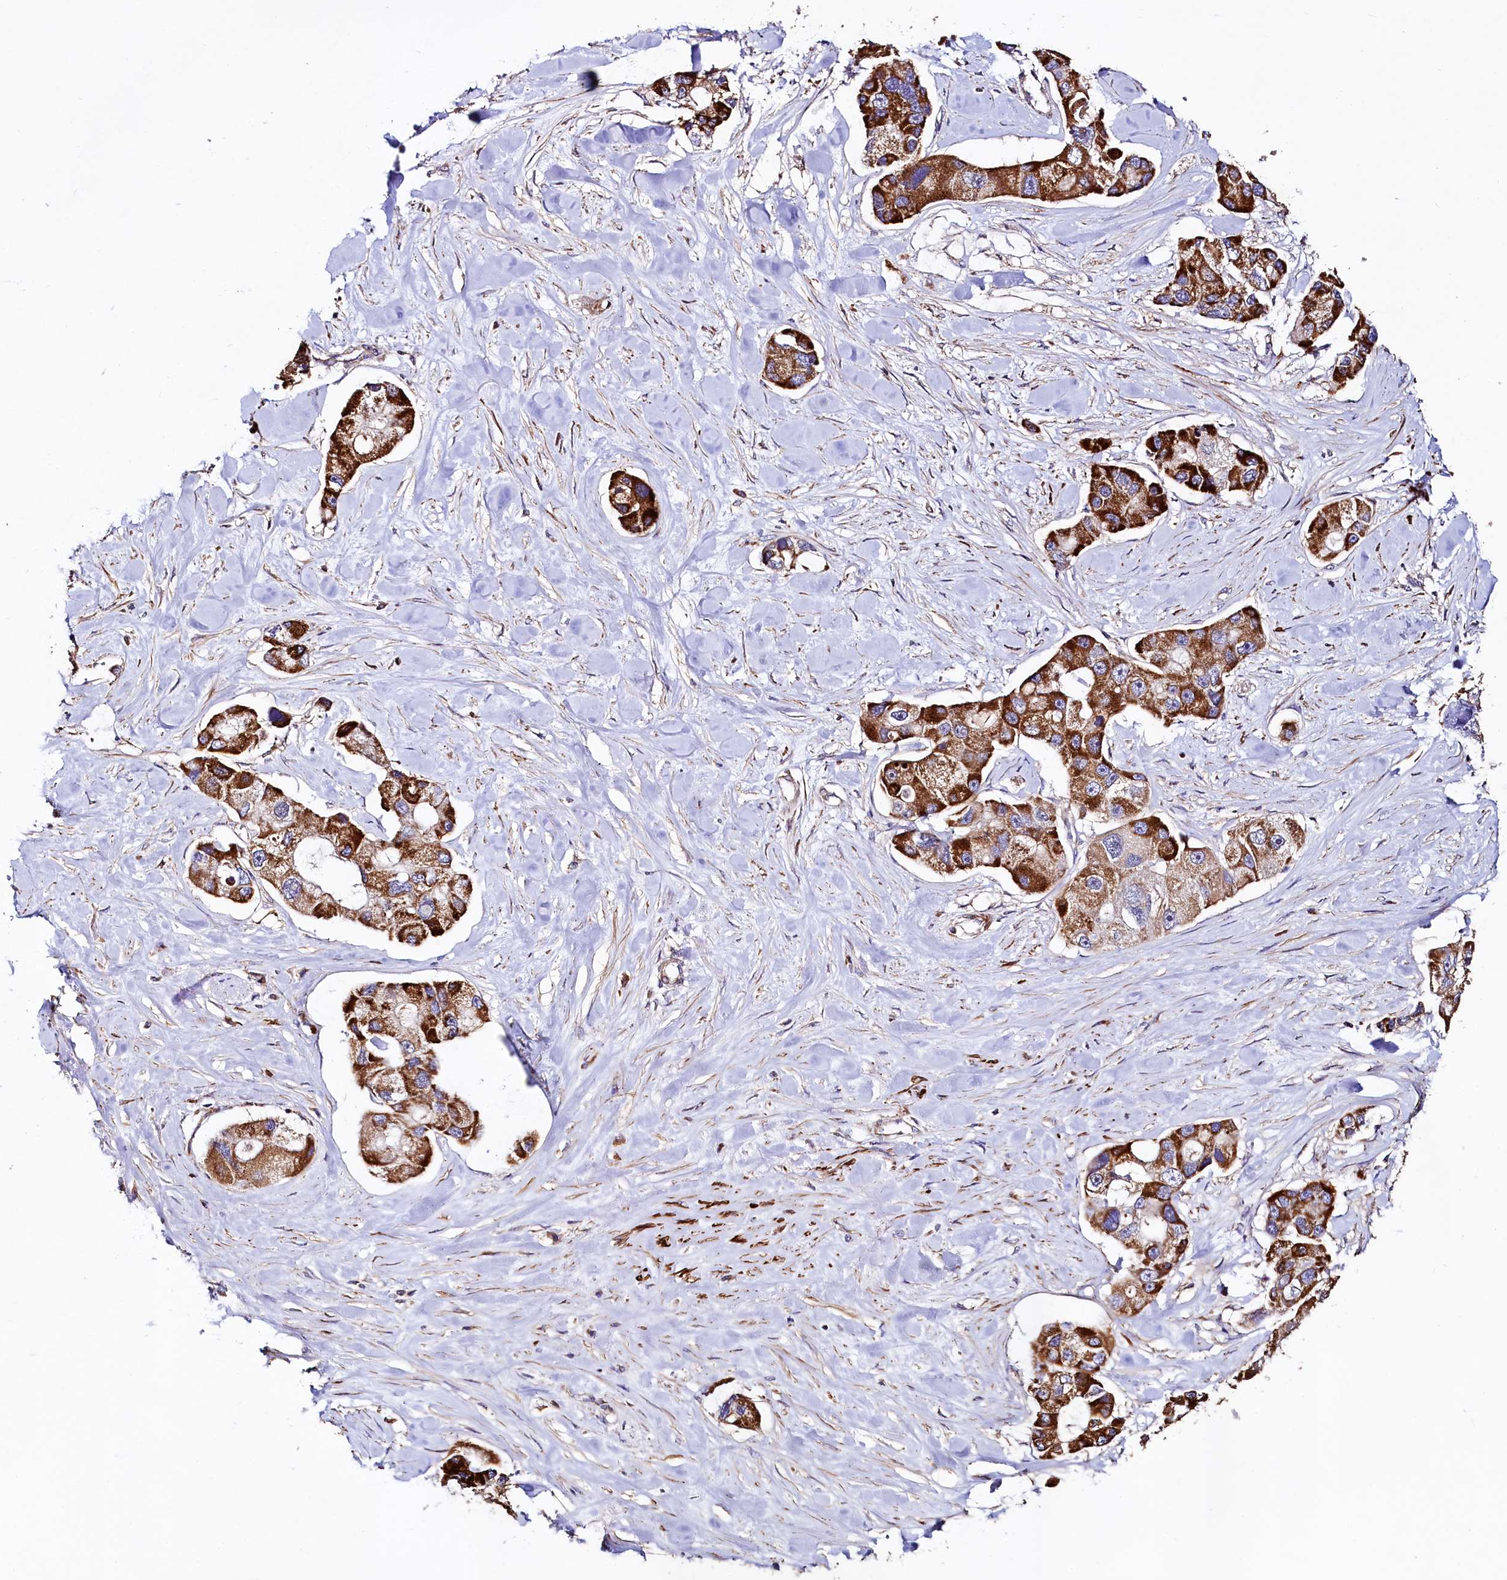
{"staining": {"intensity": "strong", "quantity": ">75%", "location": "cytoplasmic/membranous"}, "tissue": "lung cancer", "cell_type": "Tumor cells", "image_type": "cancer", "snomed": [{"axis": "morphology", "description": "Adenocarcinoma, NOS"}, {"axis": "topography", "description": "Lung"}], "caption": "Lung adenocarcinoma tissue exhibits strong cytoplasmic/membranous staining in approximately >75% of tumor cells, visualized by immunohistochemistry.", "gene": "CIAO3", "patient": {"sex": "female", "age": 54}}